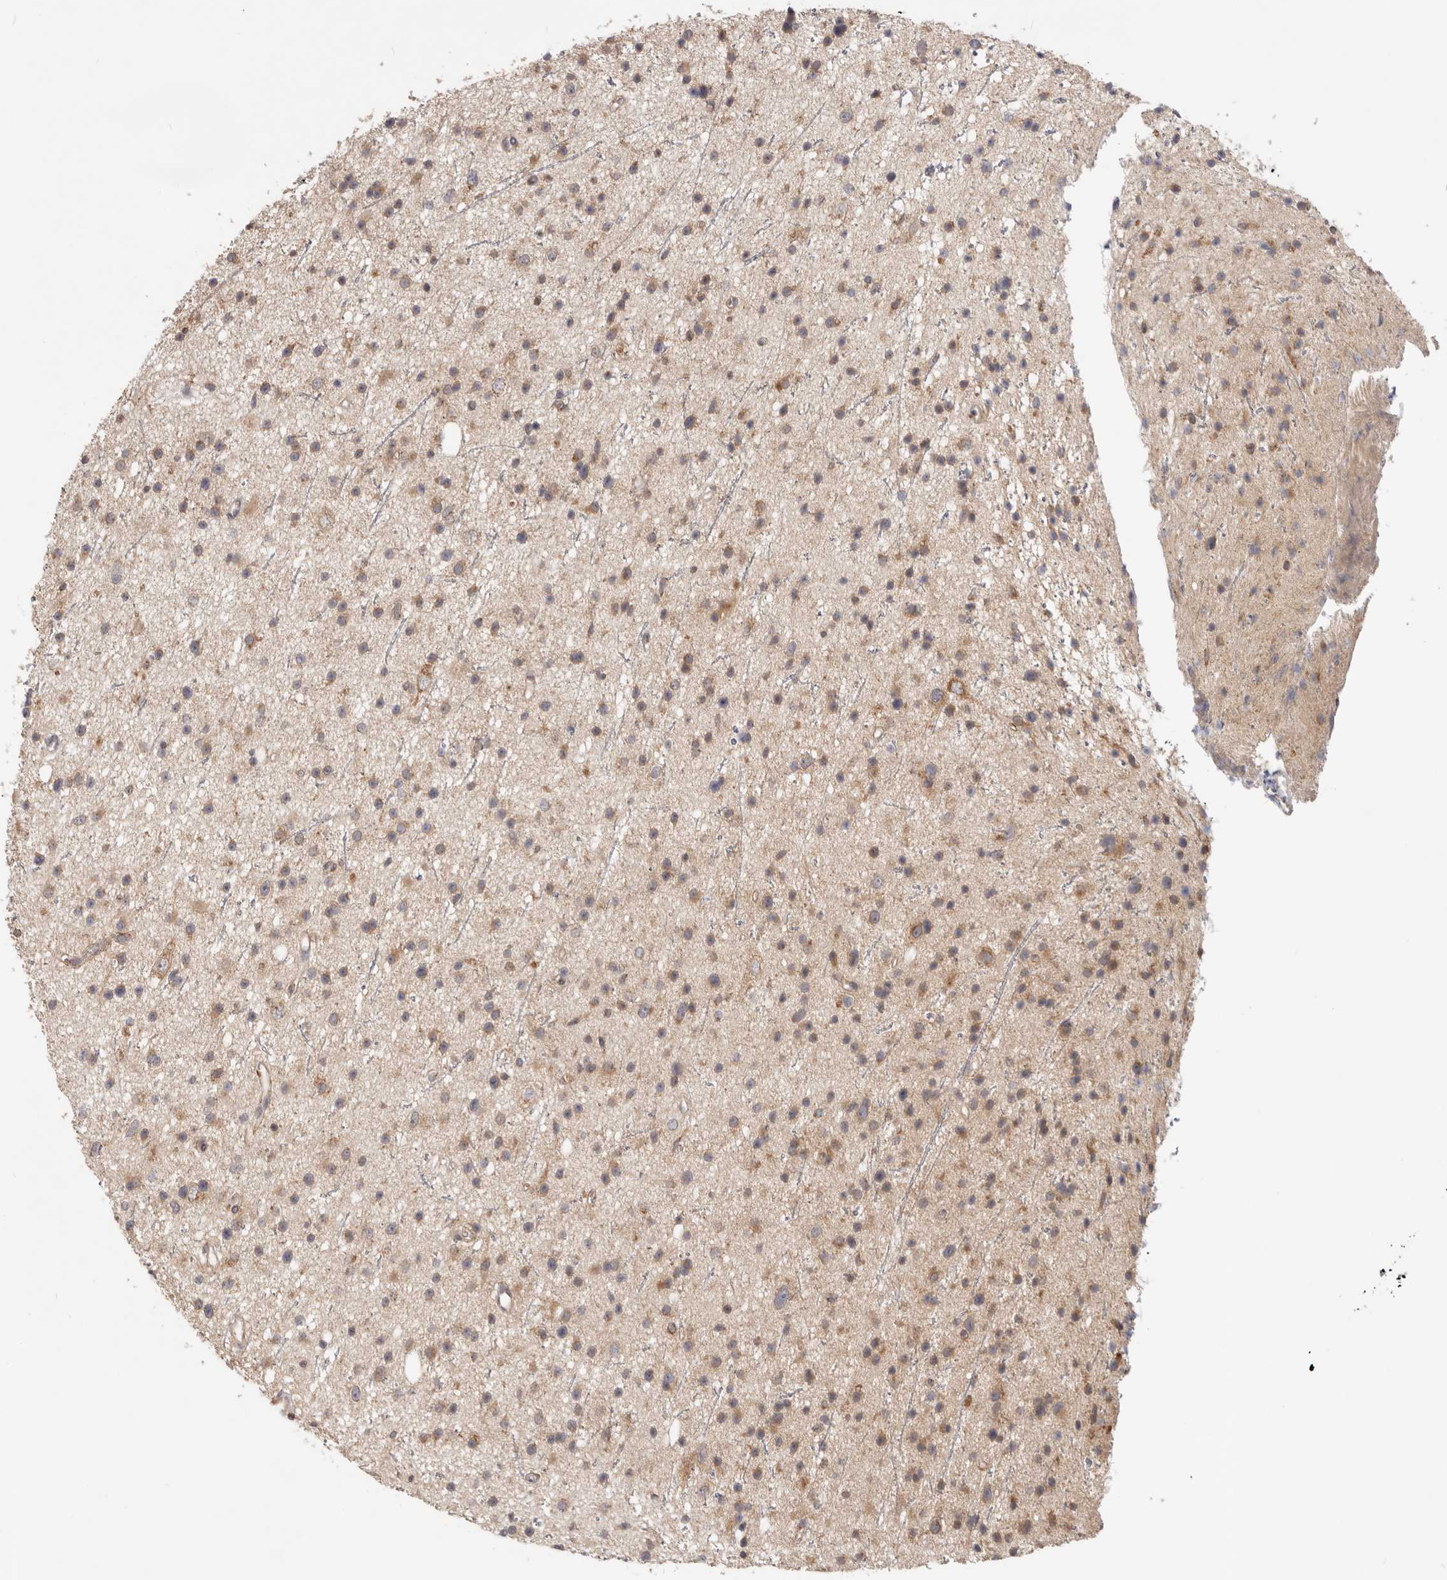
{"staining": {"intensity": "moderate", "quantity": ">75%", "location": "cytoplasmic/membranous"}, "tissue": "glioma", "cell_type": "Tumor cells", "image_type": "cancer", "snomed": [{"axis": "morphology", "description": "Glioma, malignant, Low grade"}, {"axis": "topography", "description": "Cerebral cortex"}], "caption": "Immunohistochemical staining of human glioma exhibits medium levels of moderate cytoplasmic/membranous protein staining in about >75% of tumor cells. (DAB (3,3'-diaminobenzidine) IHC, brown staining for protein, blue staining for nuclei).", "gene": "LRP6", "patient": {"sex": "female", "age": 39}}